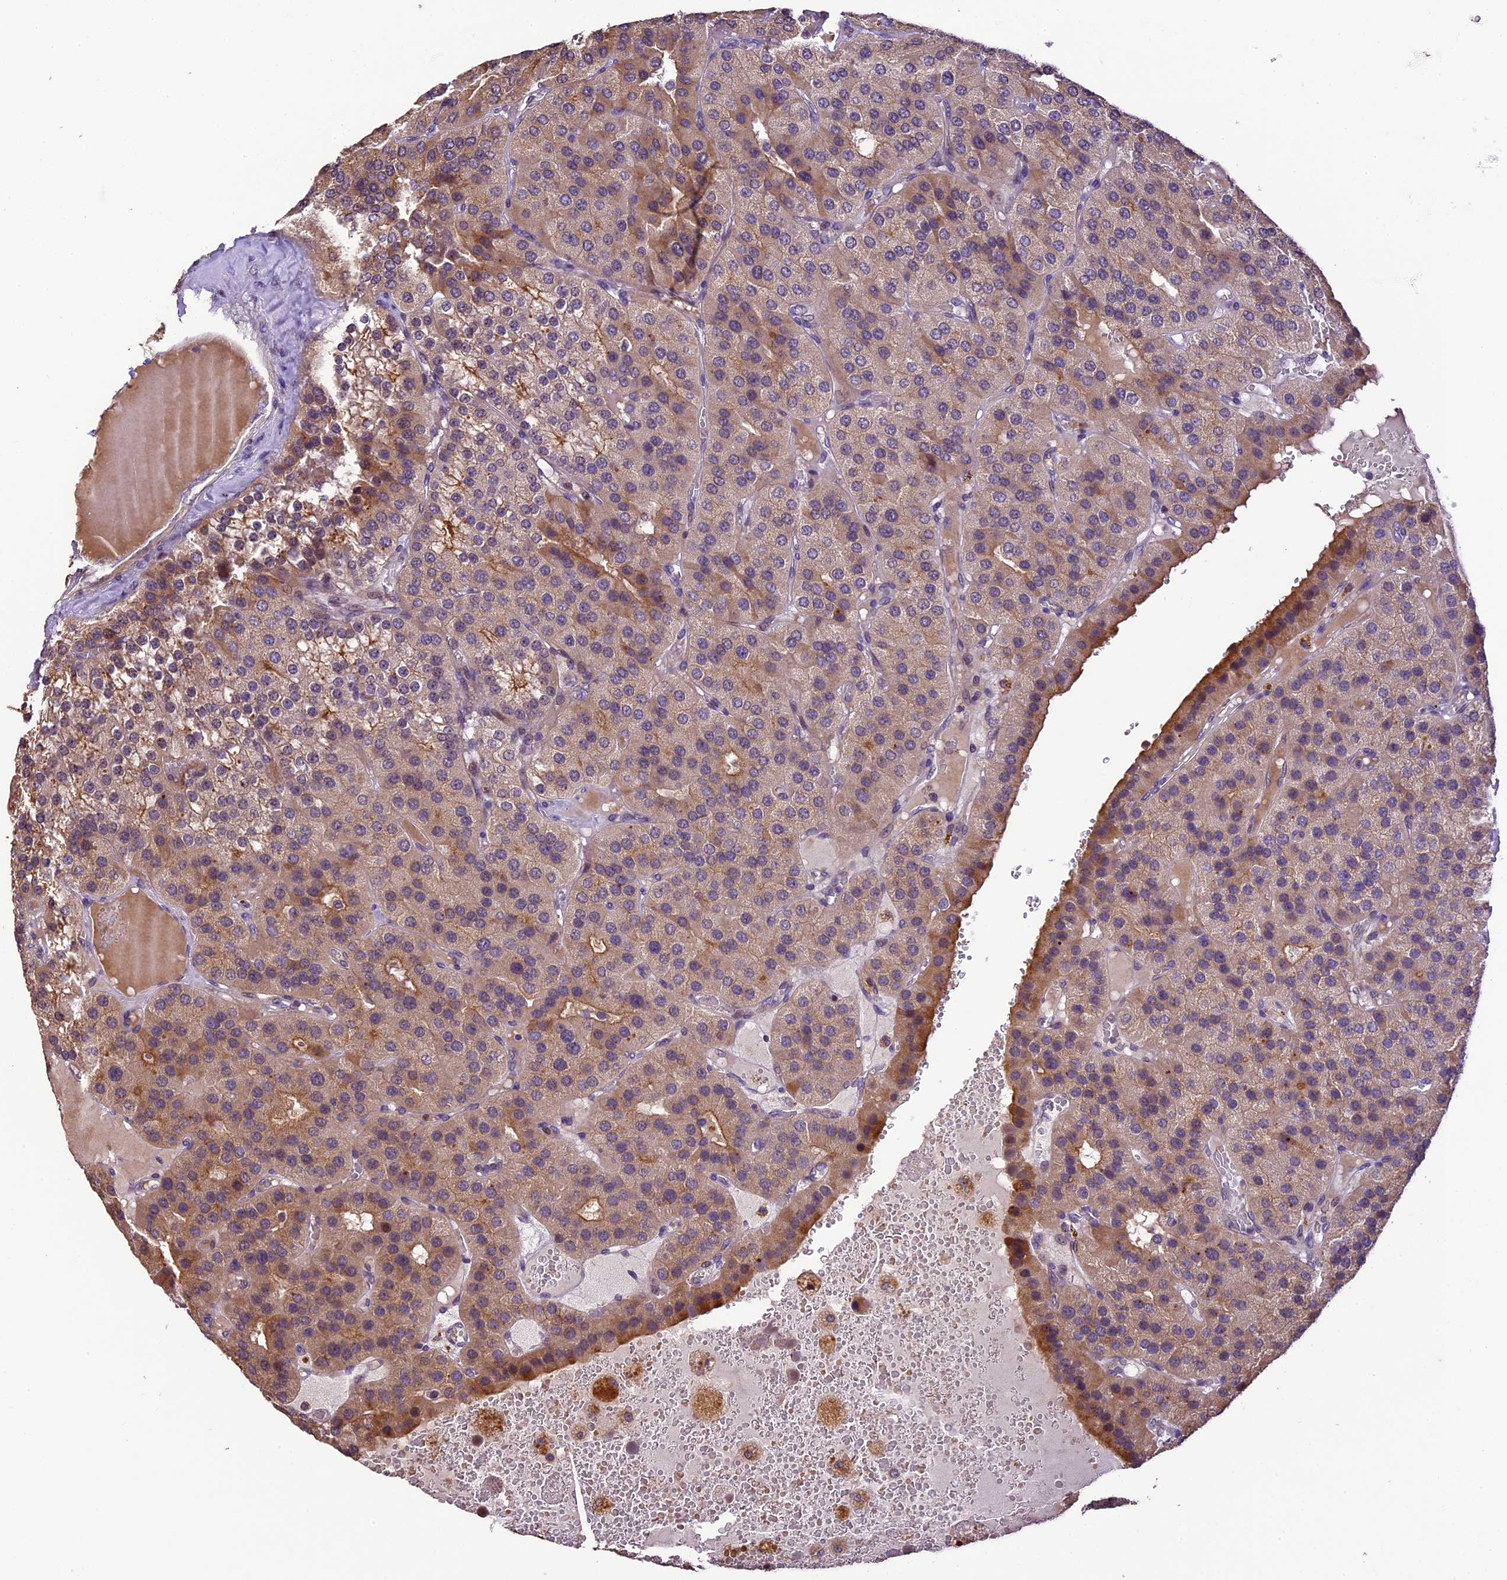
{"staining": {"intensity": "moderate", "quantity": ">75%", "location": "cytoplasmic/membranous"}, "tissue": "parathyroid gland", "cell_type": "Glandular cells", "image_type": "normal", "snomed": [{"axis": "morphology", "description": "Normal tissue, NOS"}, {"axis": "morphology", "description": "Adenoma, NOS"}, {"axis": "topography", "description": "Parathyroid gland"}], "caption": "IHC of benign human parathyroid gland demonstrates medium levels of moderate cytoplasmic/membranous expression in approximately >75% of glandular cells.", "gene": "DGKH", "patient": {"sex": "female", "age": 86}}